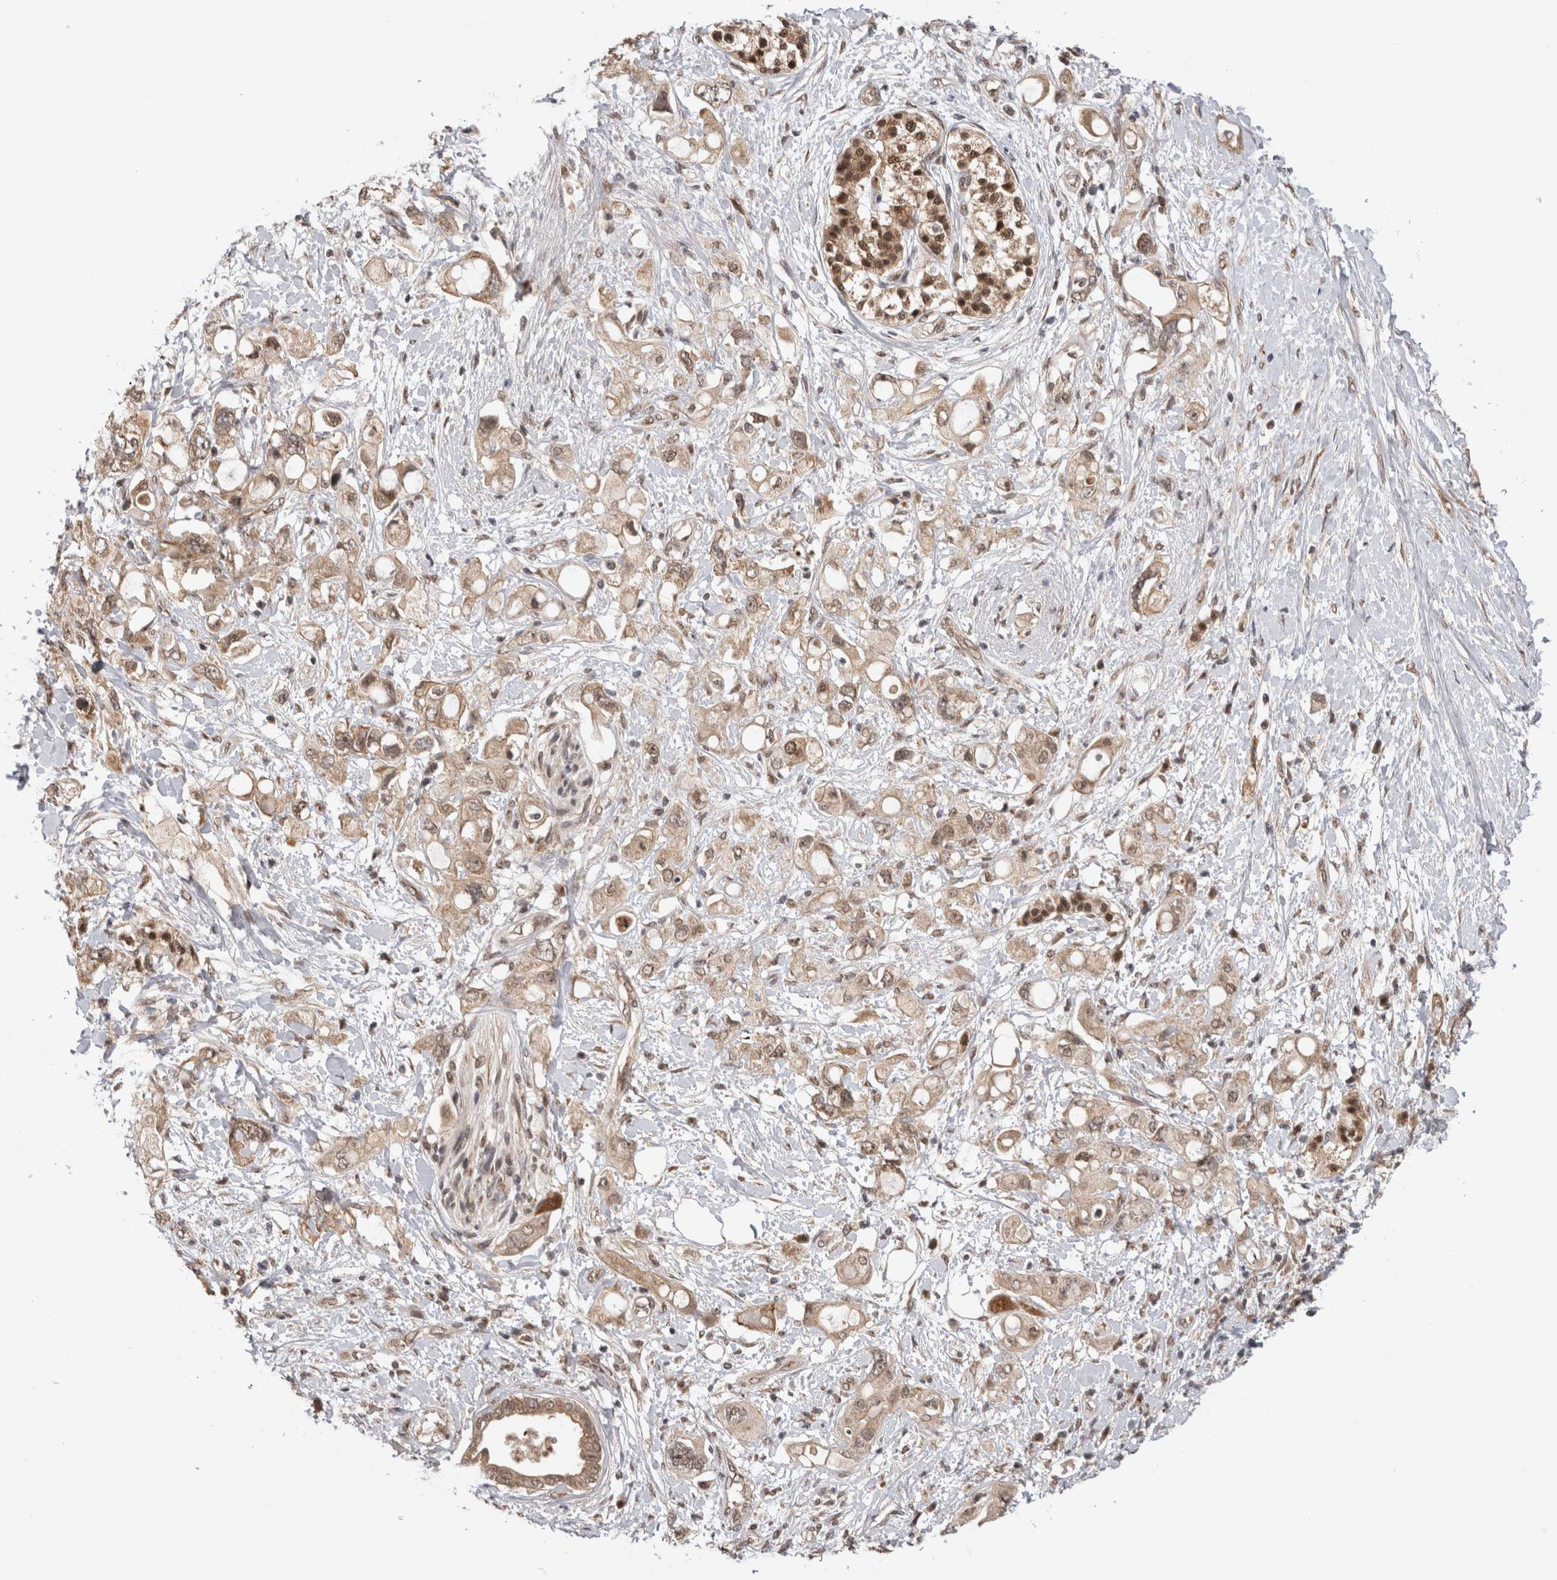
{"staining": {"intensity": "weak", "quantity": ">75%", "location": "cytoplasmic/membranous,nuclear"}, "tissue": "pancreatic cancer", "cell_type": "Tumor cells", "image_type": "cancer", "snomed": [{"axis": "morphology", "description": "Adenocarcinoma, NOS"}, {"axis": "topography", "description": "Pancreas"}], "caption": "Immunohistochemistry (IHC) photomicrograph of neoplastic tissue: human pancreatic adenocarcinoma stained using immunohistochemistry displays low levels of weak protein expression localized specifically in the cytoplasmic/membranous and nuclear of tumor cells, appearing as a cytoplasmic/membranous and nuclear brown color.", "gene": "TMEM65", "patient": {"sex": "female", "age": 56}}